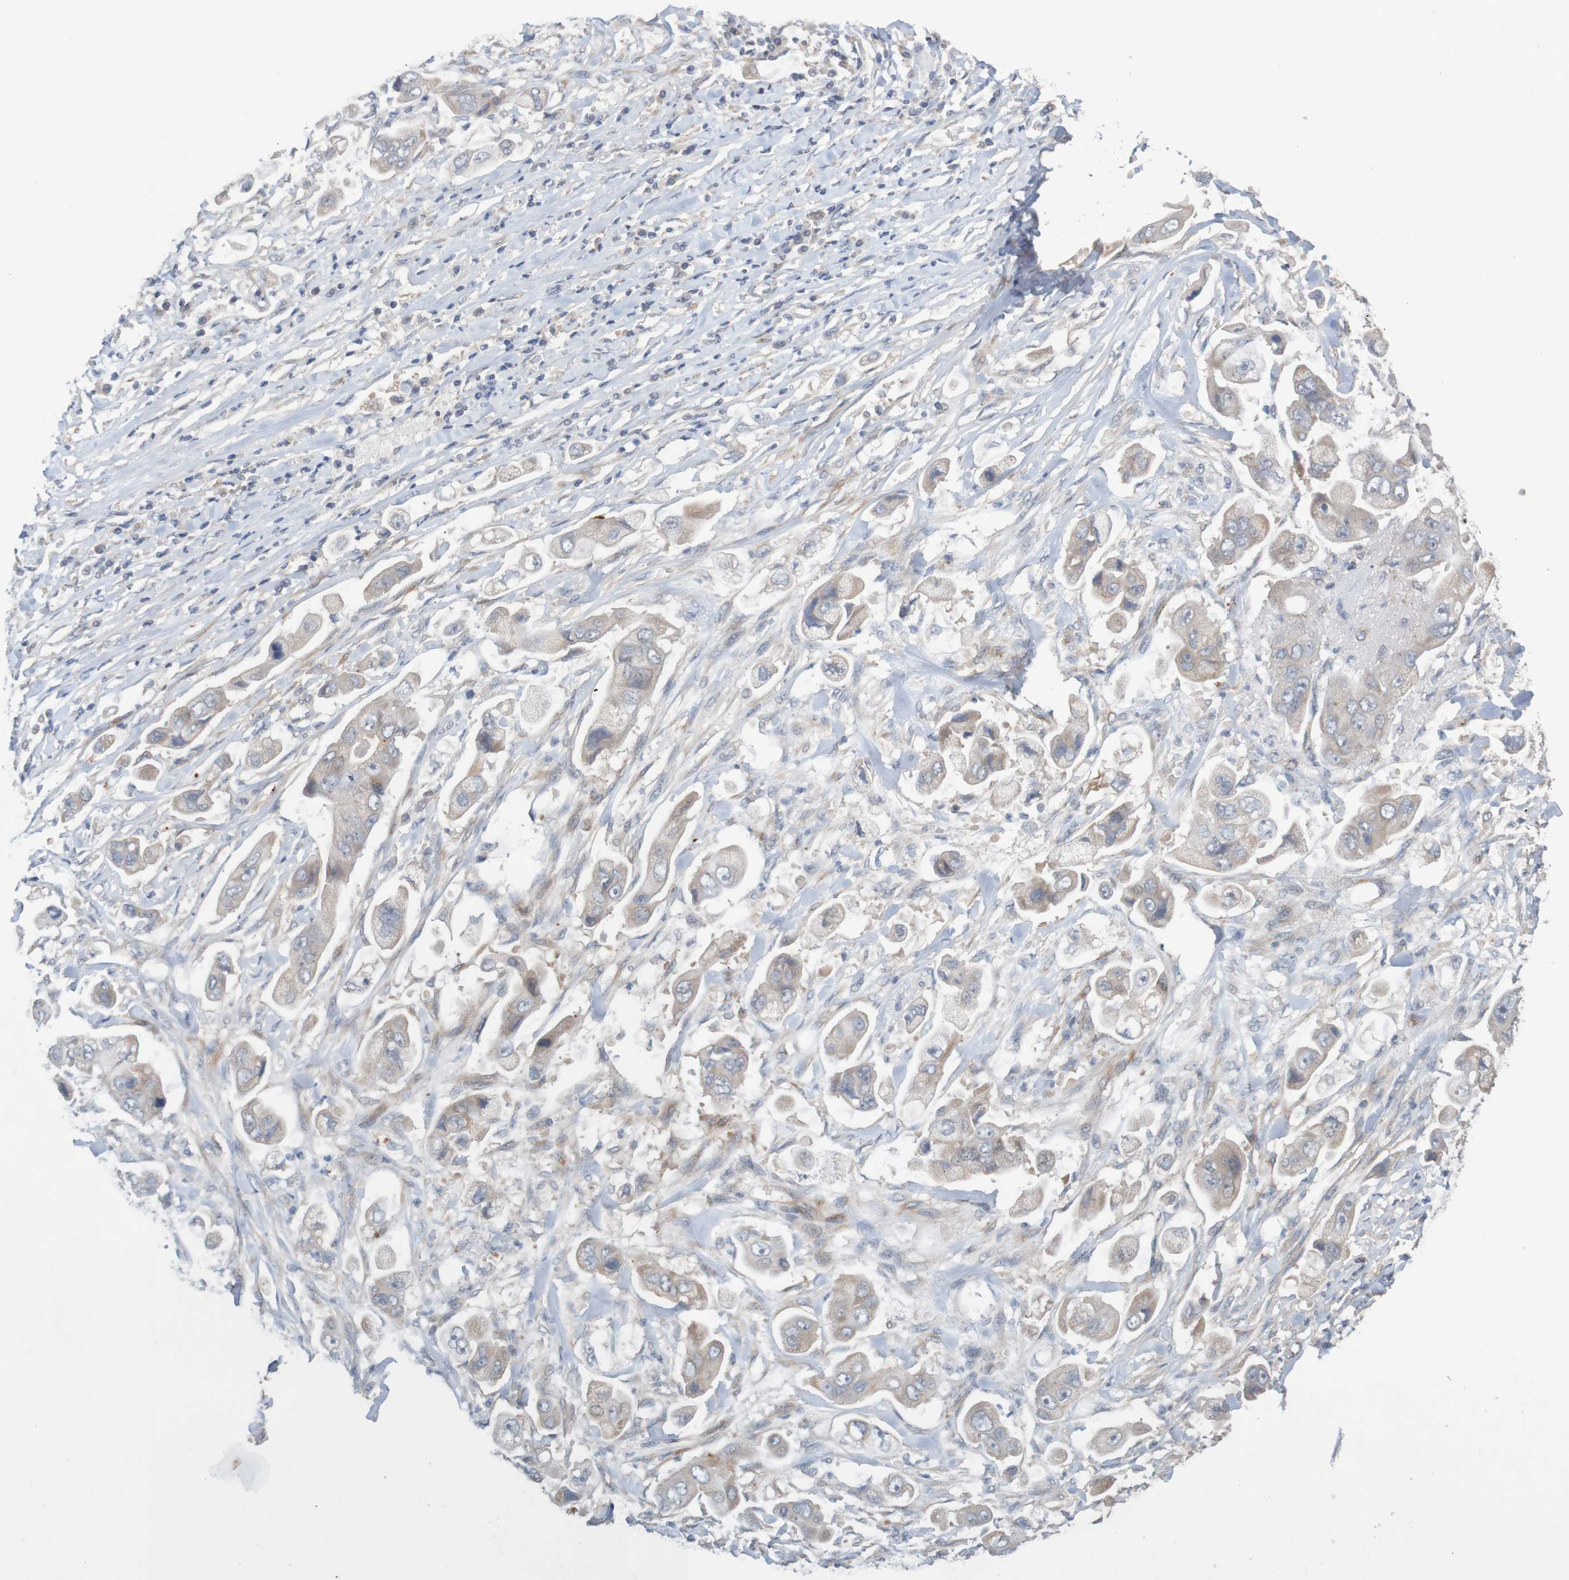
{"staining": {"intensity": "negative", "quantity": "none", "location": "none"}, "tissue": "stomach cancer", "cell_type": "Tumor cells", "image_type": "cancer", "snomed": [{"axis": "morphology", "description": "Adenocarcinoma, NOS"}, {"axis": "topography", "description": "Stomach"}], "caption": "Immunohistochemical staining of stomach cancer demonstrates no significant staining in tumor cells.", "gene": "ANKK1", "patient": {"sex": "male", "age": 62}}